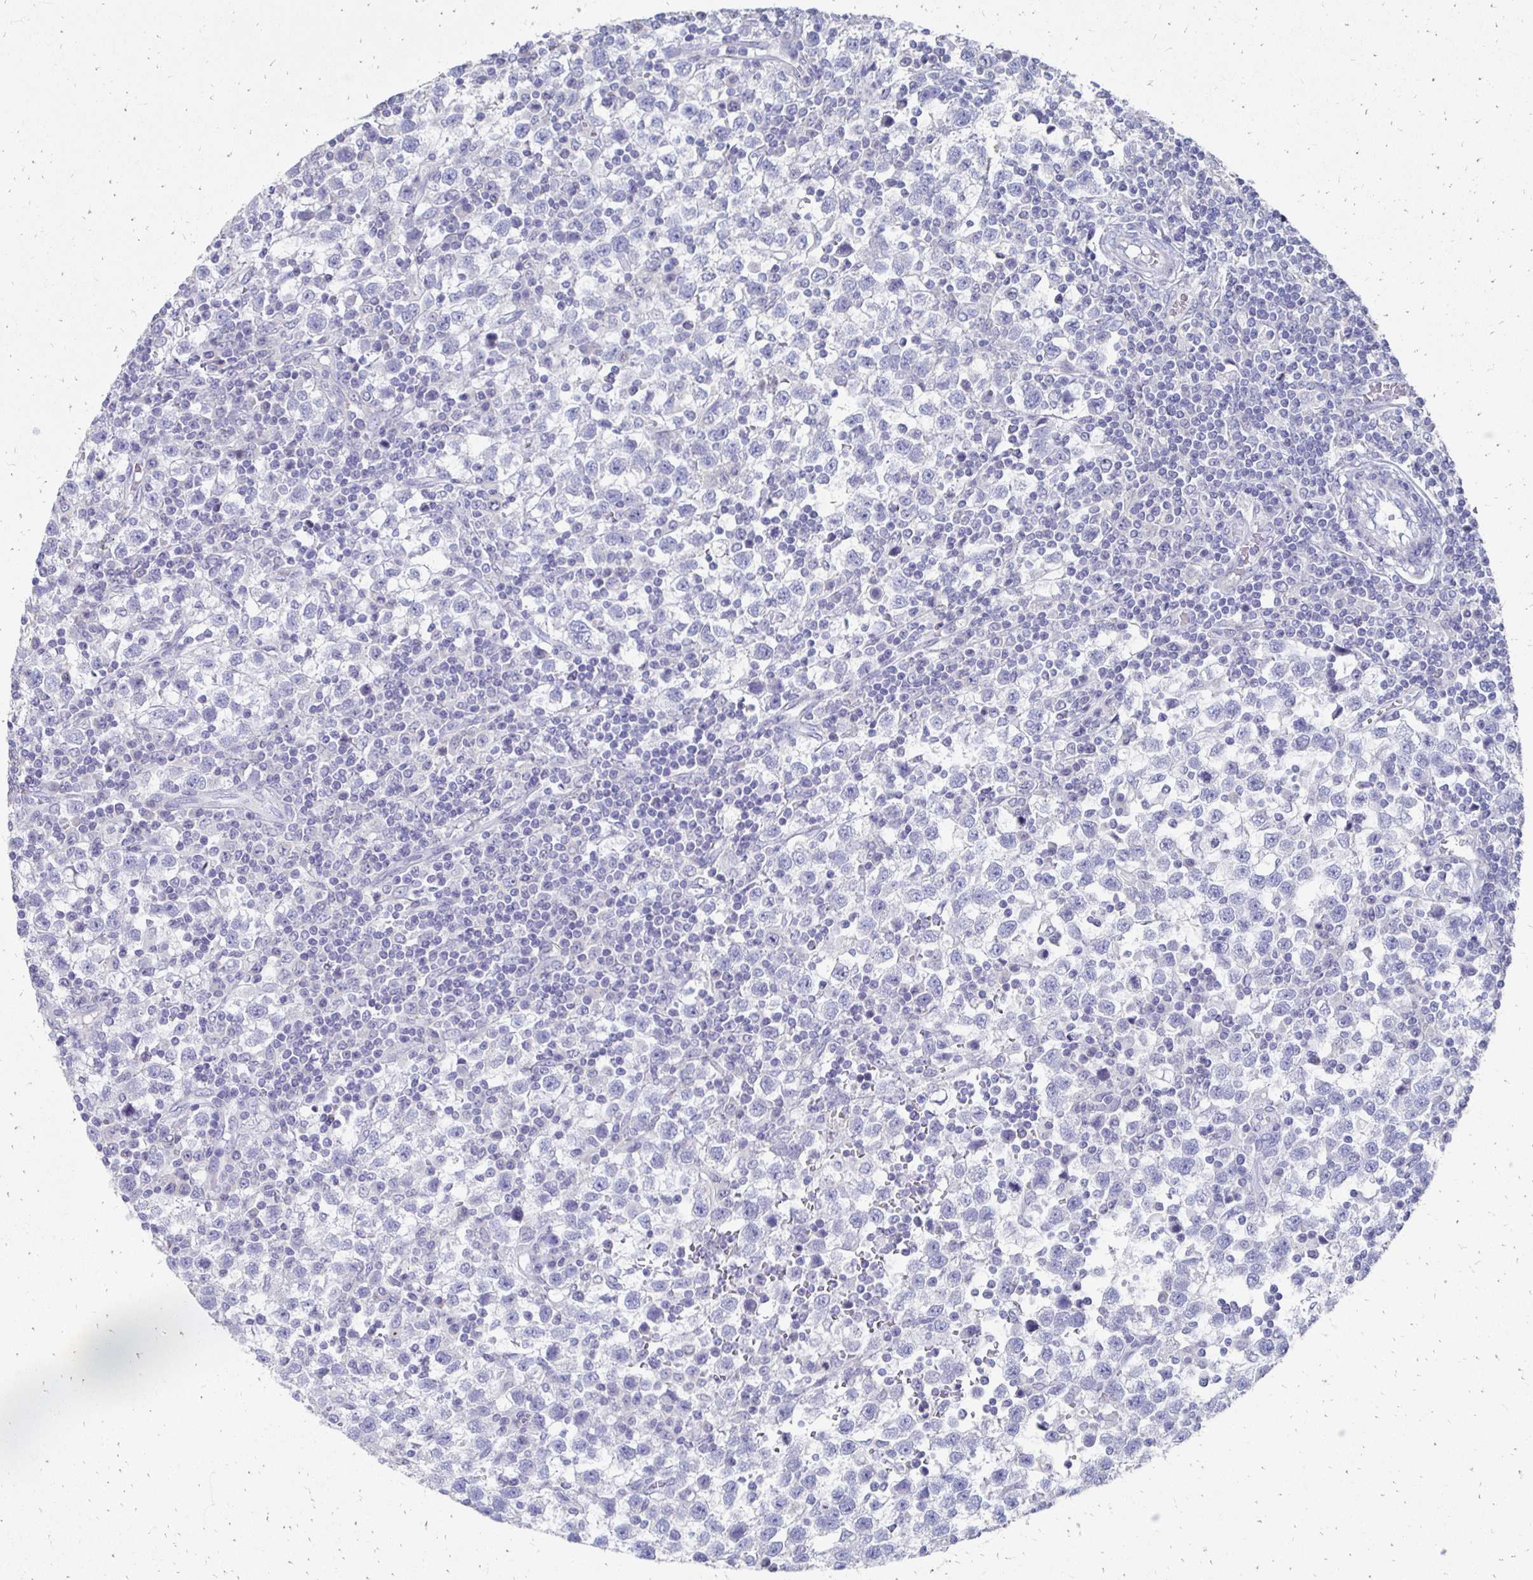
{"staining": {"intensity": "negative", "quantity": "none", "location": "none"}, "tissue": "testis cancer", "cell_type": "Tumor cells", "image_type": "cancer", "snomed": [{"axis": "morphology", "description": "Seminoma, NOS"}, {"axis": "topography", "description": "Testis"}], "caption": "This is an immunohistochemistry histopathology image of testis seminoma. There is no positivity in tumor cells.", "gene": "SYCP3", "patient": {"sex": "male", "age": 34}}